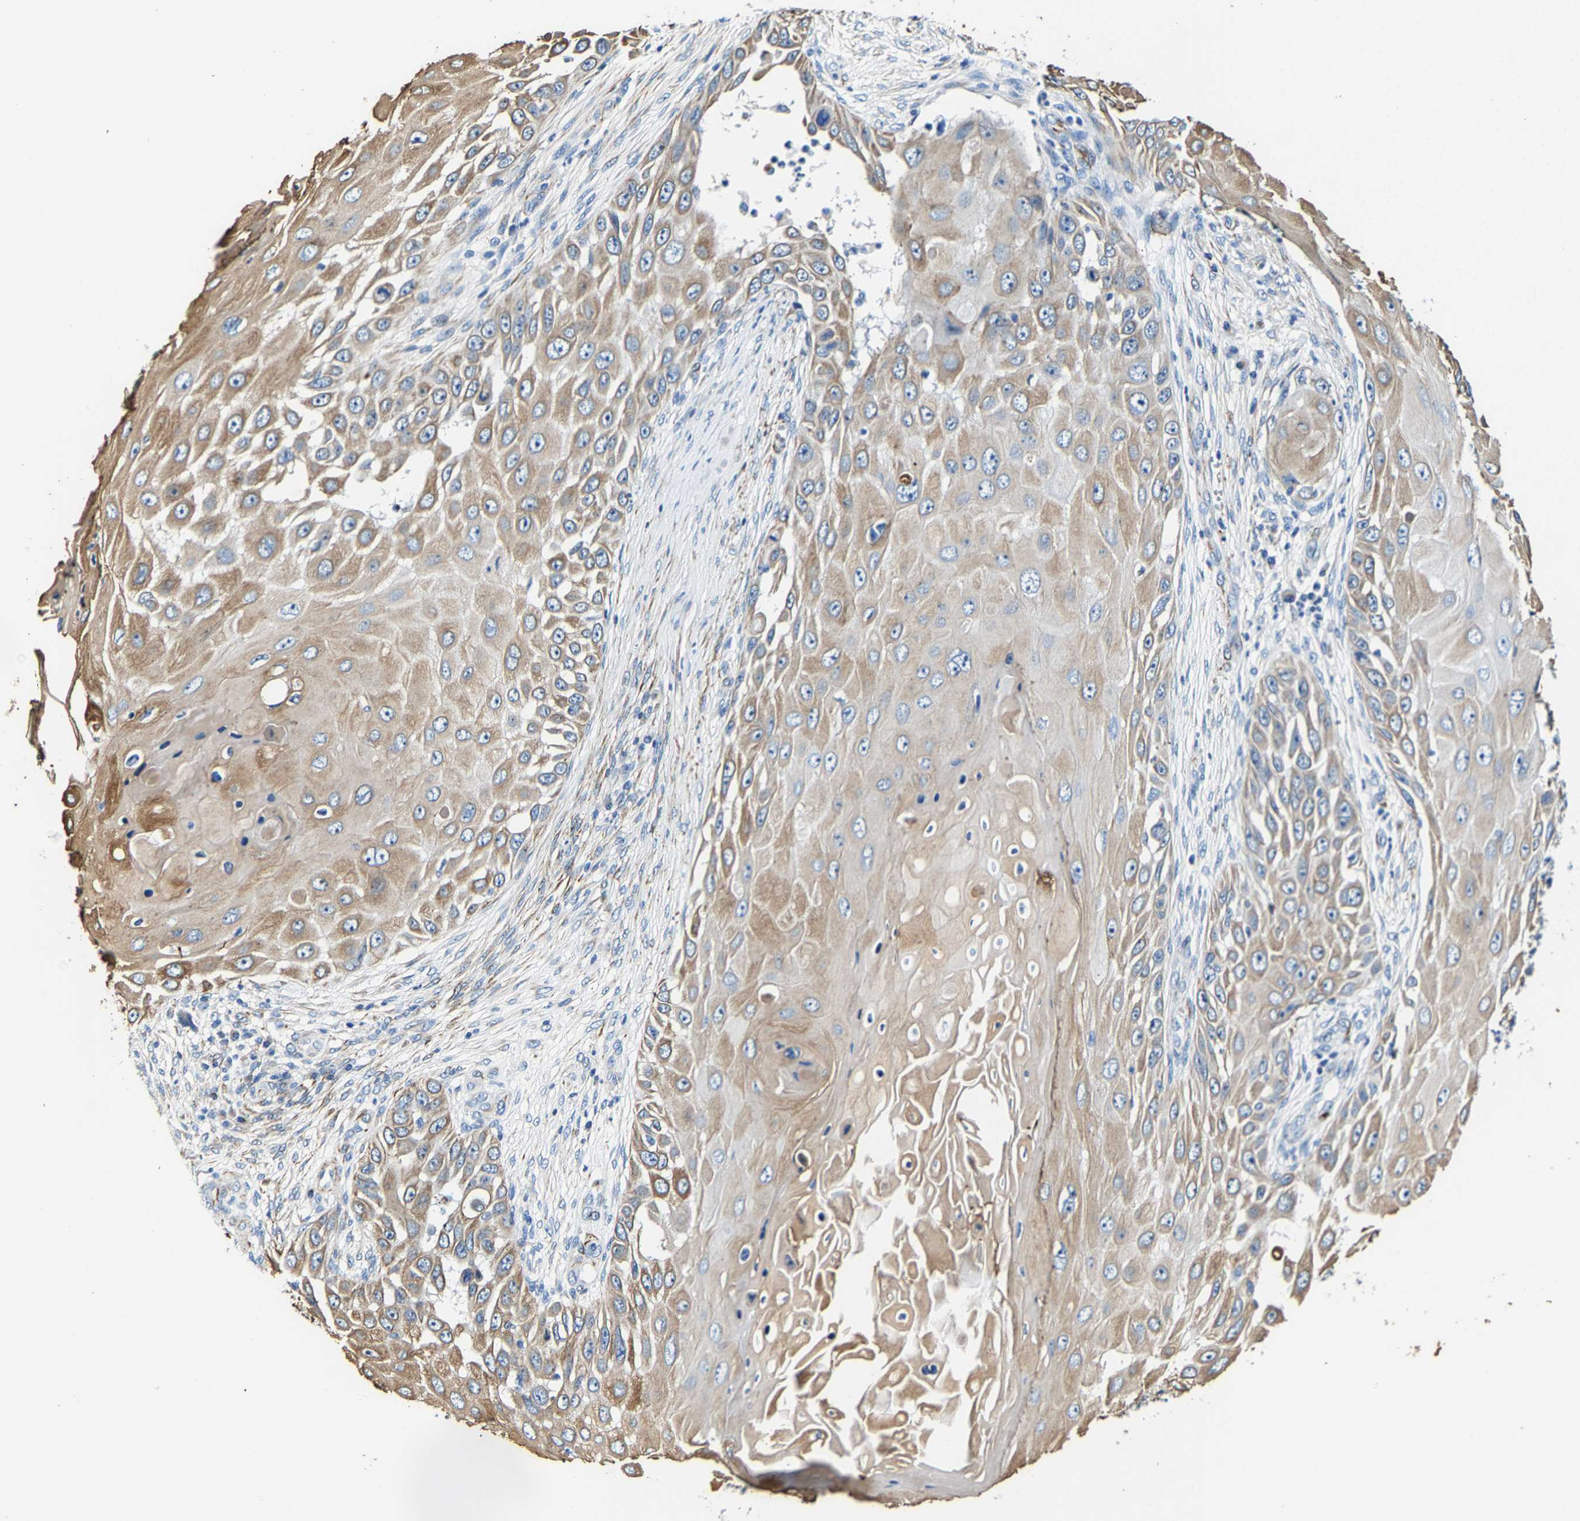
{"staining": {"intensity": "weak", "quantity": ">75%", "location": "cytoplasmic/membranous"}, "tissue": "skin cancer", "cell_type": "Tumor cells", "image_type": "cancer", "snomed": [{"axis": "morphology", "description": "Squamous cell carcinoma, NOS"}, {"axis": "topography", "description": "Skin"}], "caption": "DAB (3,3'-diaminobenzidine) immunohistochemical staining of squamous cell carcinoma (skin) shows weak cytoplasmic/membranous protein positivity in about >75% of tumor cells. (DAB (3,3'-diaminobenzidine) IHC with brightfield microscopy, high magnification).", "gene": "MMEL1", "patient": {"sex": "female", "age": 44}}